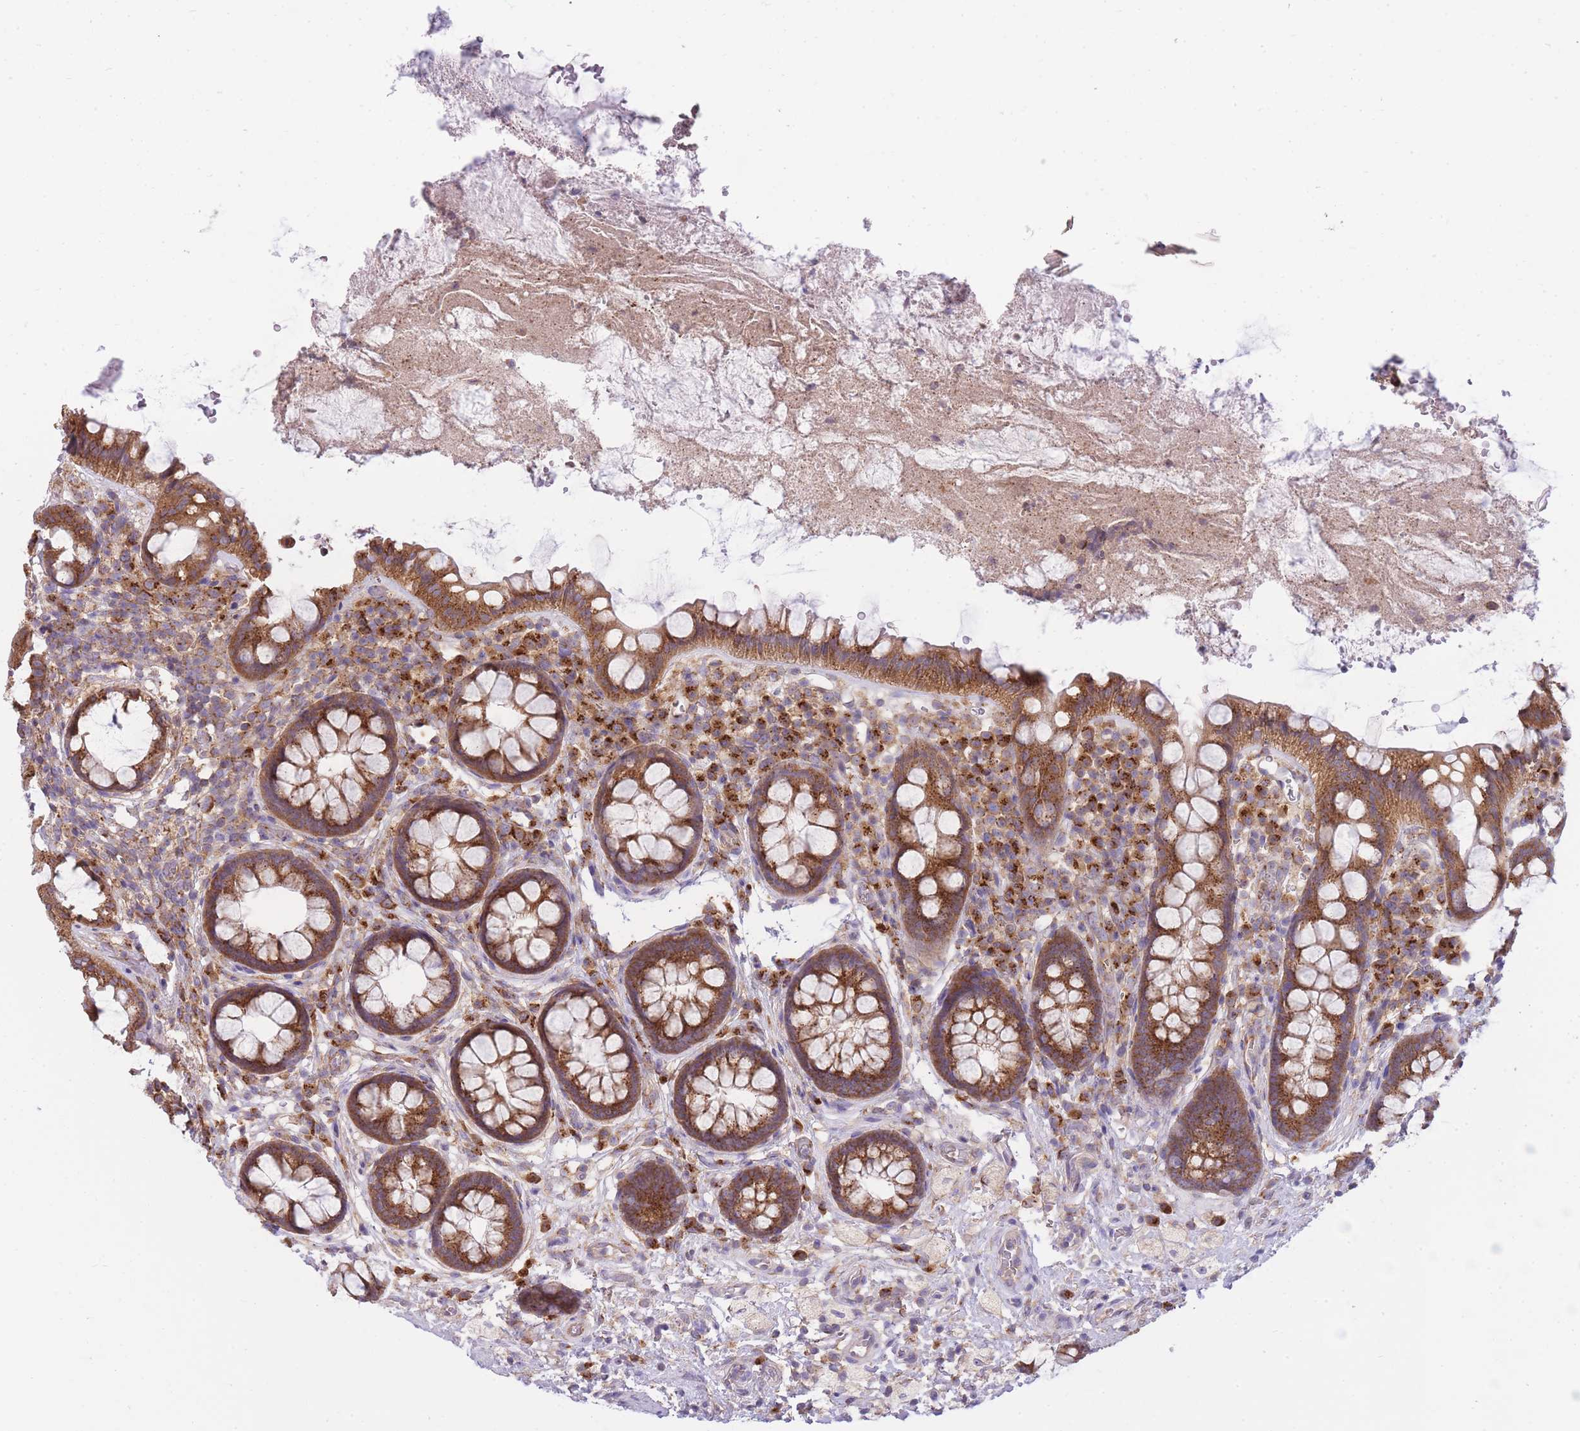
{"staining": {"intensity": "strong", "quantity": ">75%", "location": "cytoplasmic/membranous"}, "tissue": "rectum", "cell_type": "Glandular cells", "image_type": "normal", "snomed": [{"axis": "morphology", "description": "Normal tissue, NOS"}, {"axis": "topography", "description": "Rectum"}, {"axis": "topography", "description": "Peripheral nerve tissue"}], "caption": "Immunohistochemical staining of benign human rectum reveals strong cytoplasmic/membranous protein staining in approximately >75% of glandular cells.", "gene": "COPG1", "patient": {"sex": "female", "age": 69}}